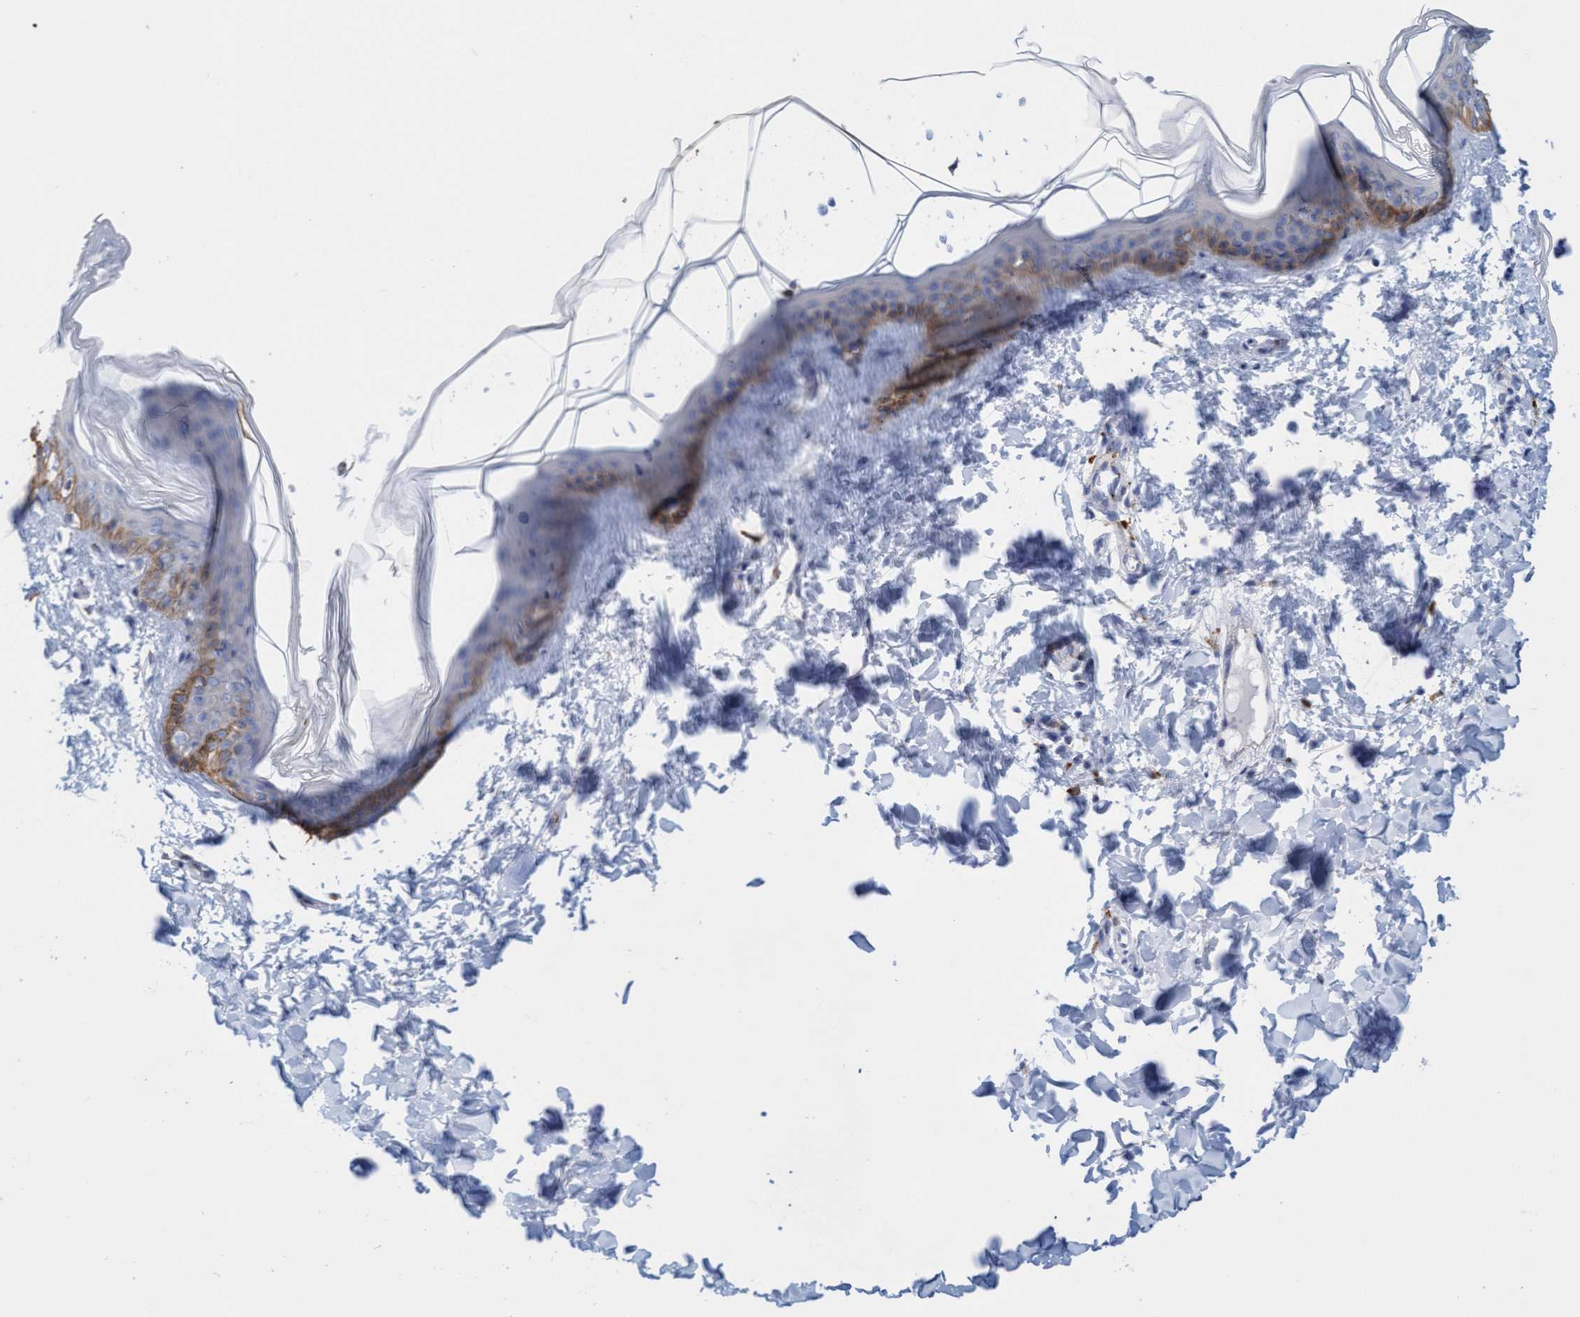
{"staining": {"intensity": "negative", "quantity": "none", "location": "none"}, "tissue": "skin", "cell_type": "Fibroblasts", "image_type": "normal", "snomed": [{"axis": "morphology", "description": "Normal tissue, NOS"}, {"axis": "topography", "description": "Skin"}], "caption": "Skin was stained to show a protein in brown. There is no significant positivity in fibroblasts. (DAB immunohistochemistry with hematoxylin counter stain).", "gene": "SGSH", "patient": {"sex": "female", "age": 17}}